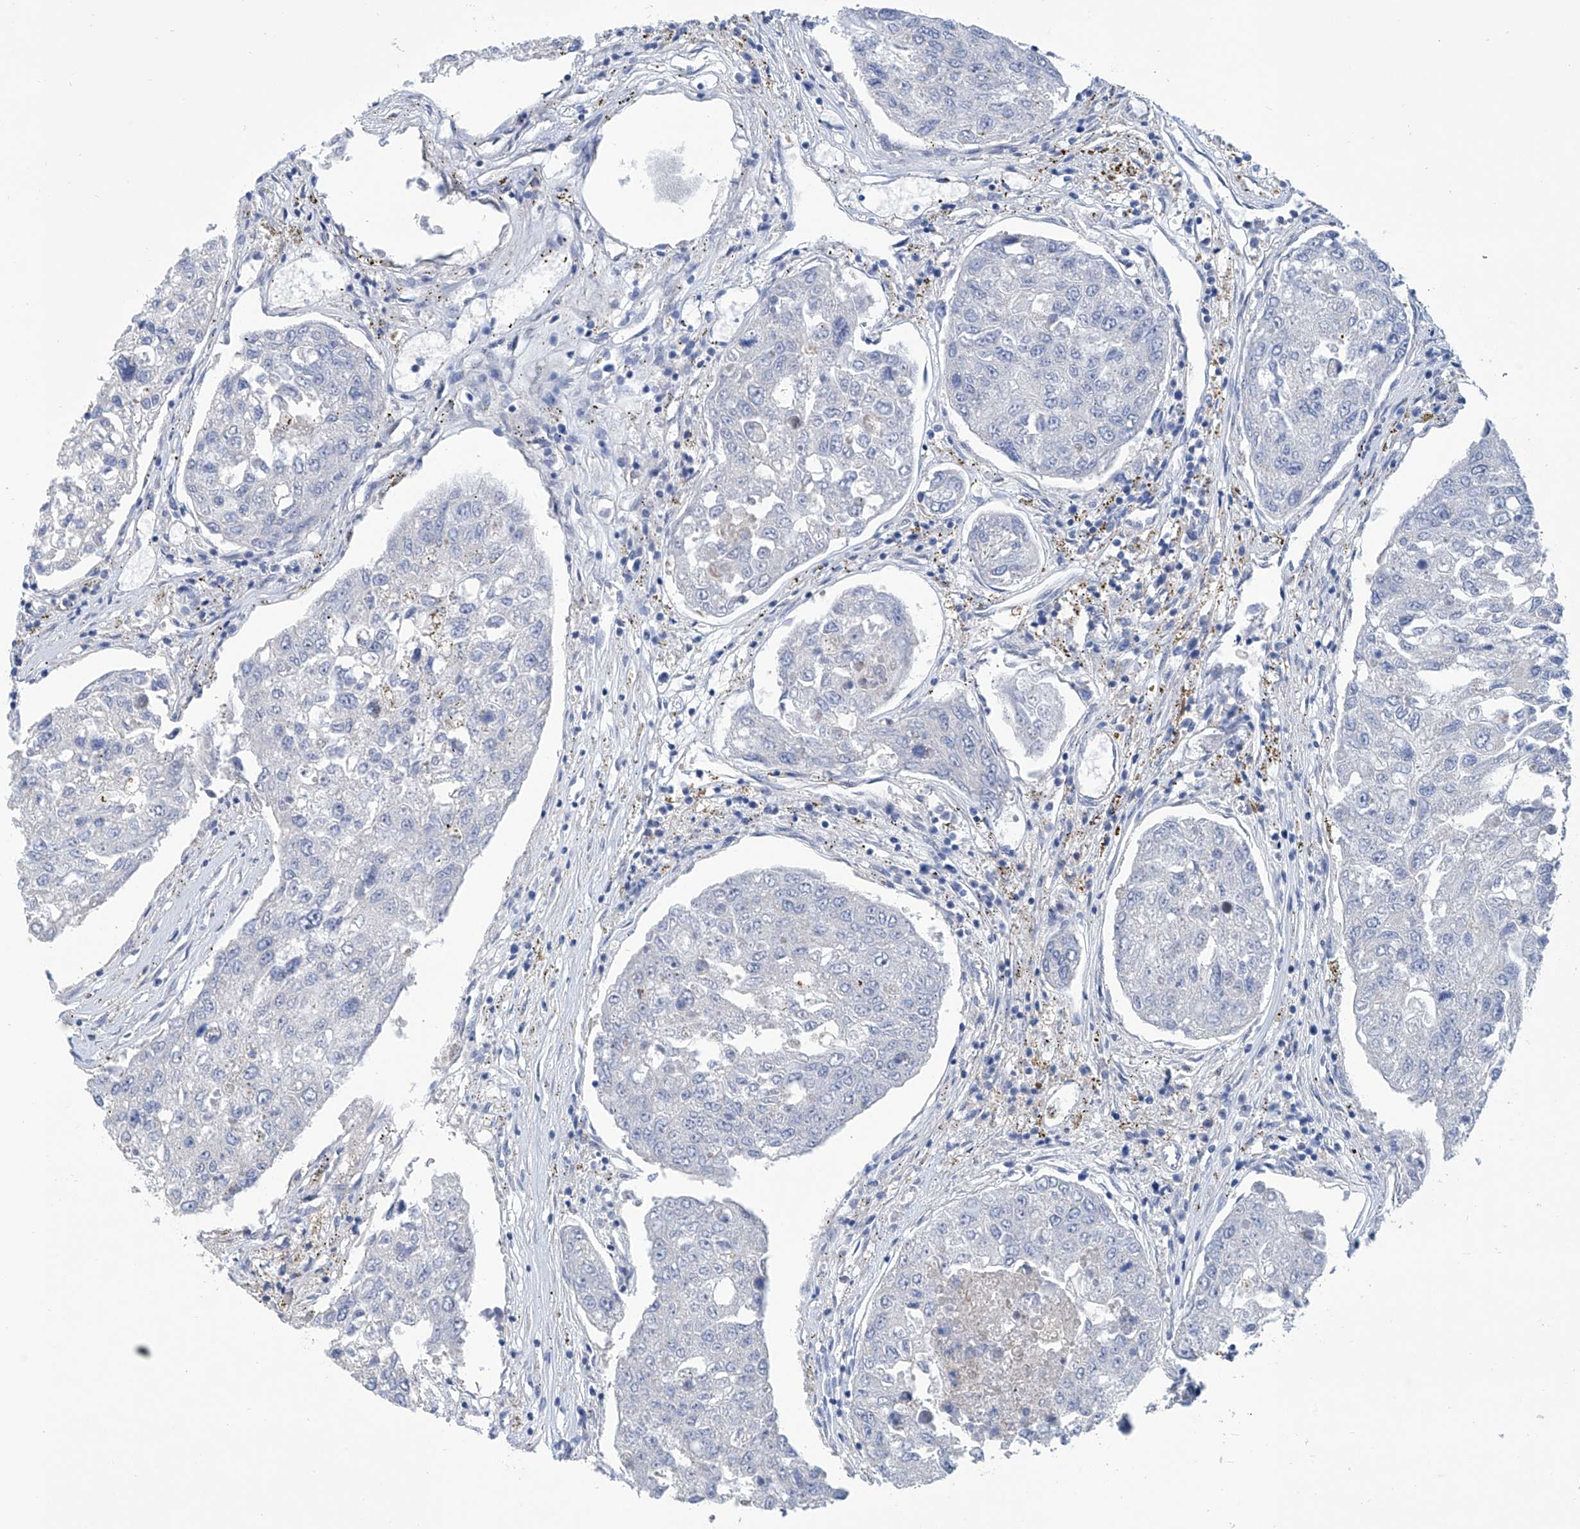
{"staining": {"intensity": "negative", "quantity": "none", "location": "none"}, "tissue": "urothelial cancer", "cell_type": "Tumor cells", "image_type": "cancer", "snomed": [{"axis": "morphology", "description": "Urothelial carcinoma, High grade"}, {"axis": "topography", "description": "Lymph node"}, {"axis": "topography", "description": "Urinary bladder"}], "caption": "High power microscopy photomicrograph of an immunohistochemistry histopathology image of urothelial cancer, revealing no significant expression in tumor cells.", "gene": "TNN", "patient": {"sex": "male", "age": 51}}